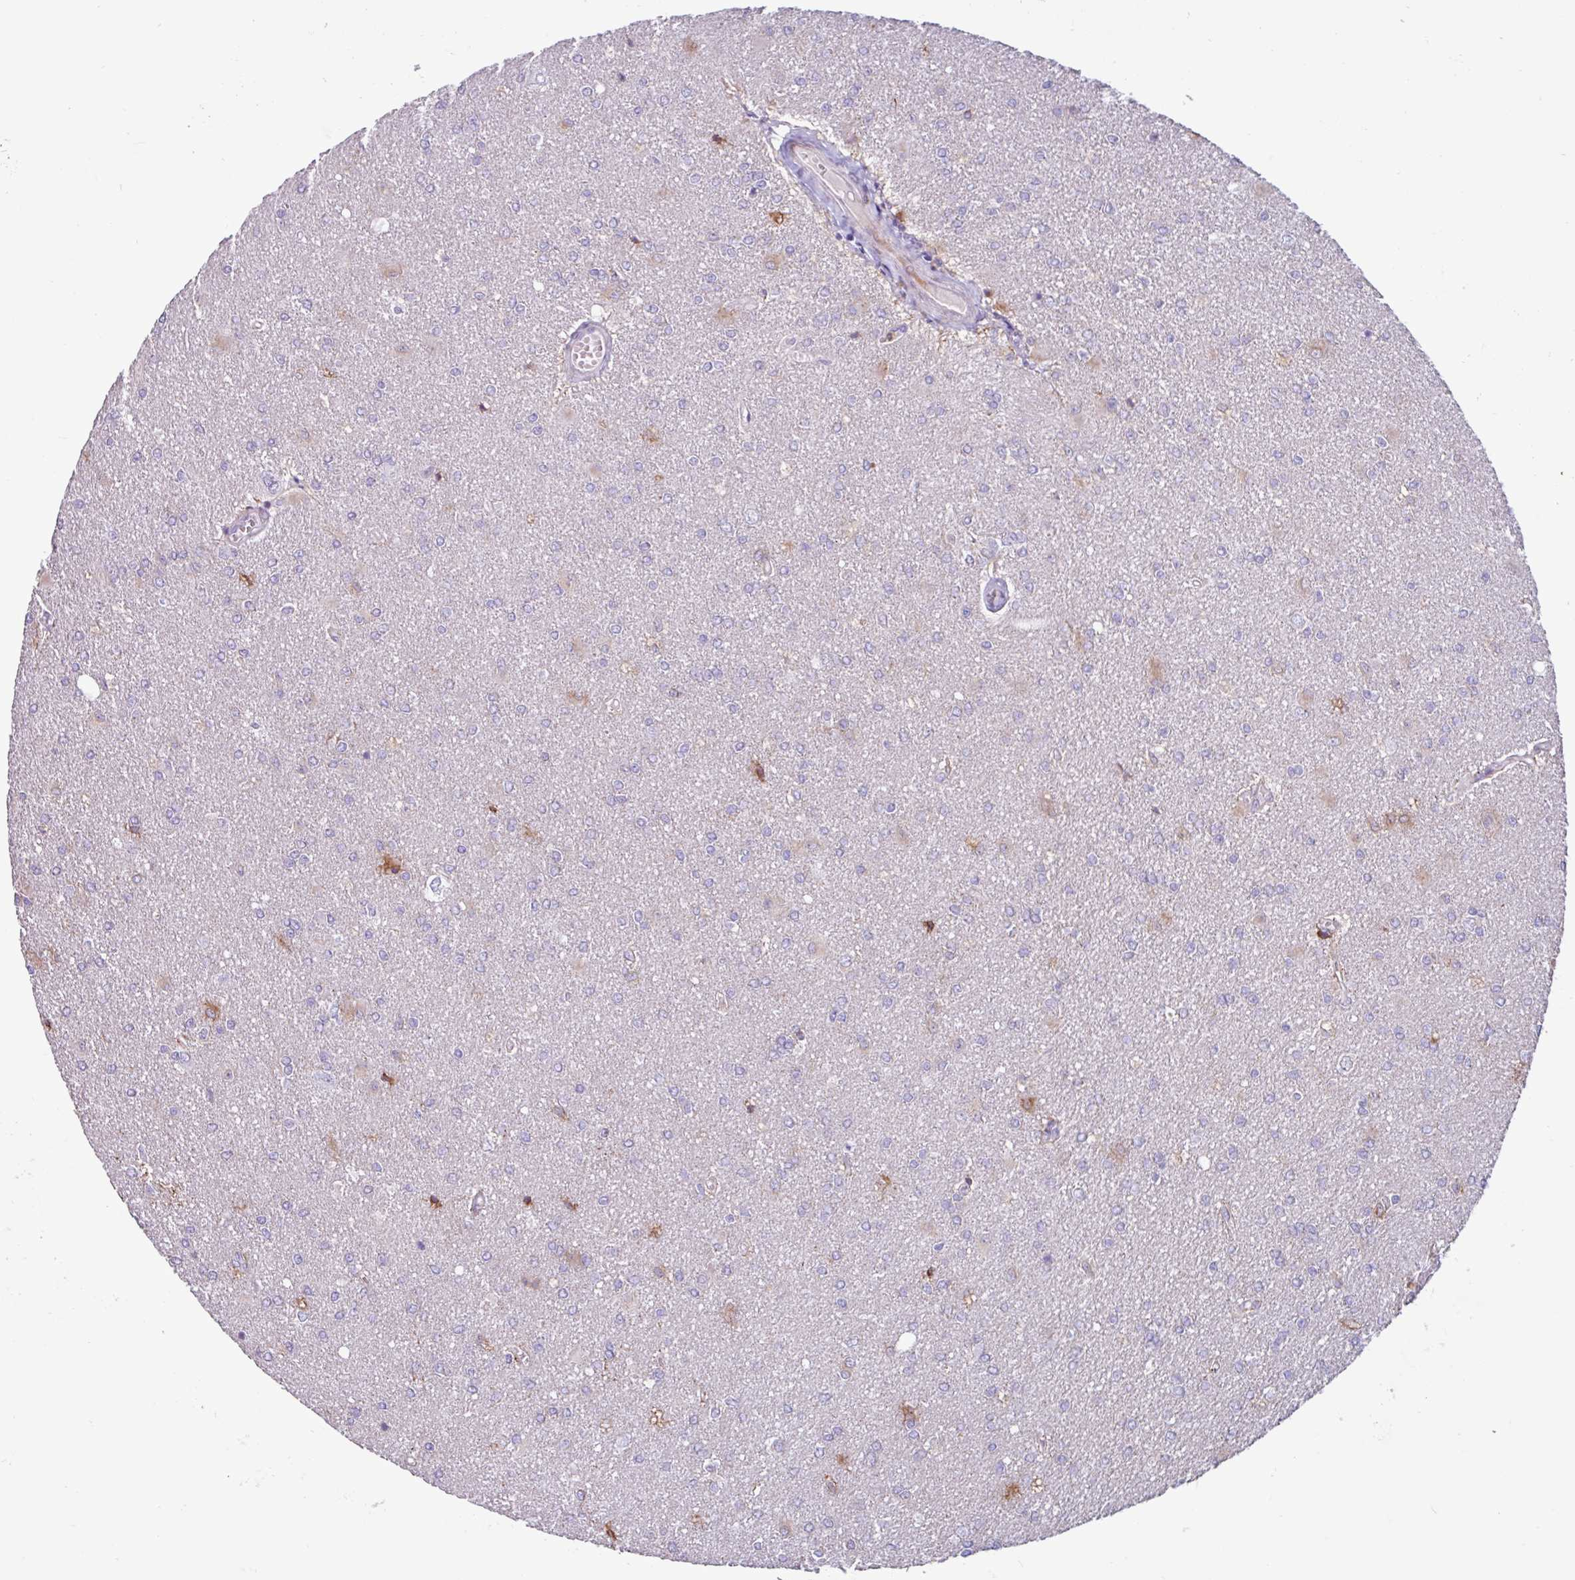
{"staining": {"intensity": "weak", "quantity": "<25%", "location": "cytoplasmic/membranous,nuclear"}, "tissue": "glioma", "cell_type": "Tumor cells", "image_type": "cancer", "snomed": [{"axis": "morphology", "description": "Glioma, malignant, High grade"}, {"axis": "topography", "description": "Brain"}], "caption": "Malignant glioma (high-grade) was stained to show a protein in brown. There is no significant expression in tumor cells.", "gene": "PPP1R35", "patient": {"sex": "male", "age": 67}}